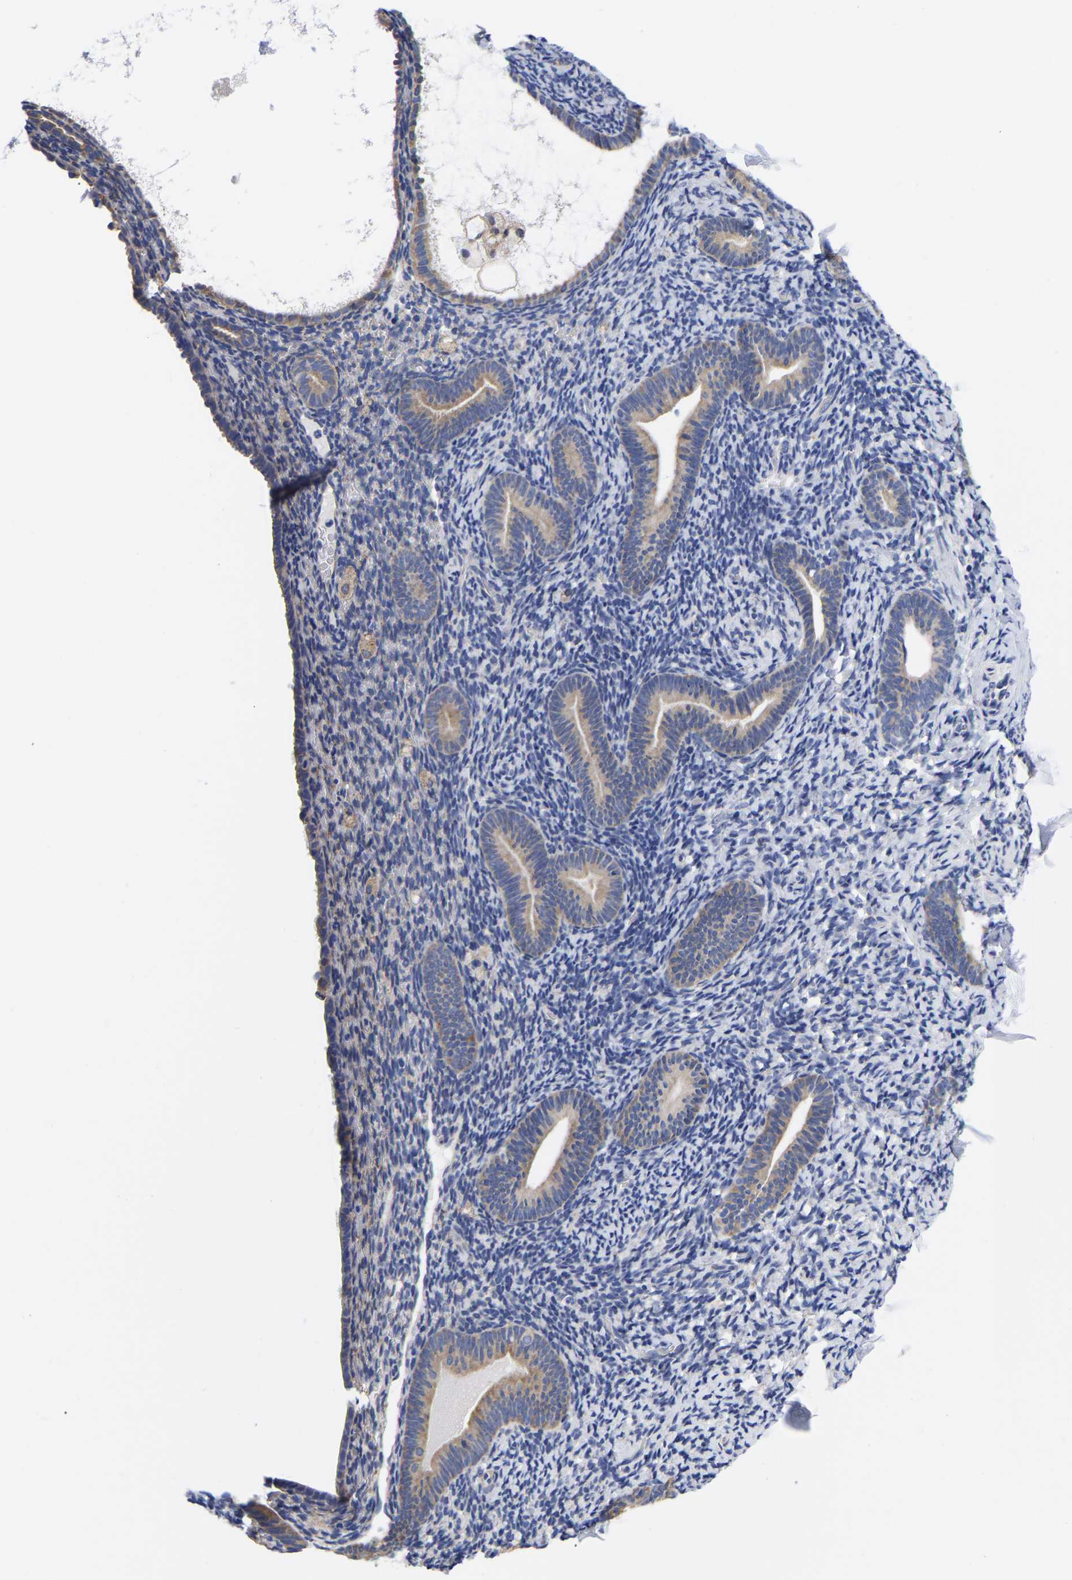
{"staining": {"intensity": "moderate", "quantity": "<25%", "location": "cytoplasmic/membranous"}, "tissue": "endometrium", "cell_type": "Cells in endometrial stroma", "image_type": "normal", "snomed": [{"axis": "morphology", "description": "Normal tissue, NOS"}, {"axis": "topography", "description": "Endometrium"}], "caption": "Cells in endometrial stroma exhibit low levels of moderate cytoplasmic/membranous staining in about <25% of cells in benign endometrium. The protein is stained brown, and the nuclei are stained in blue (DAB IHC with brightfield microscopy, high magnification).", "gene": "CFAP298", "patient": {"sex": "female", "age": 51}}